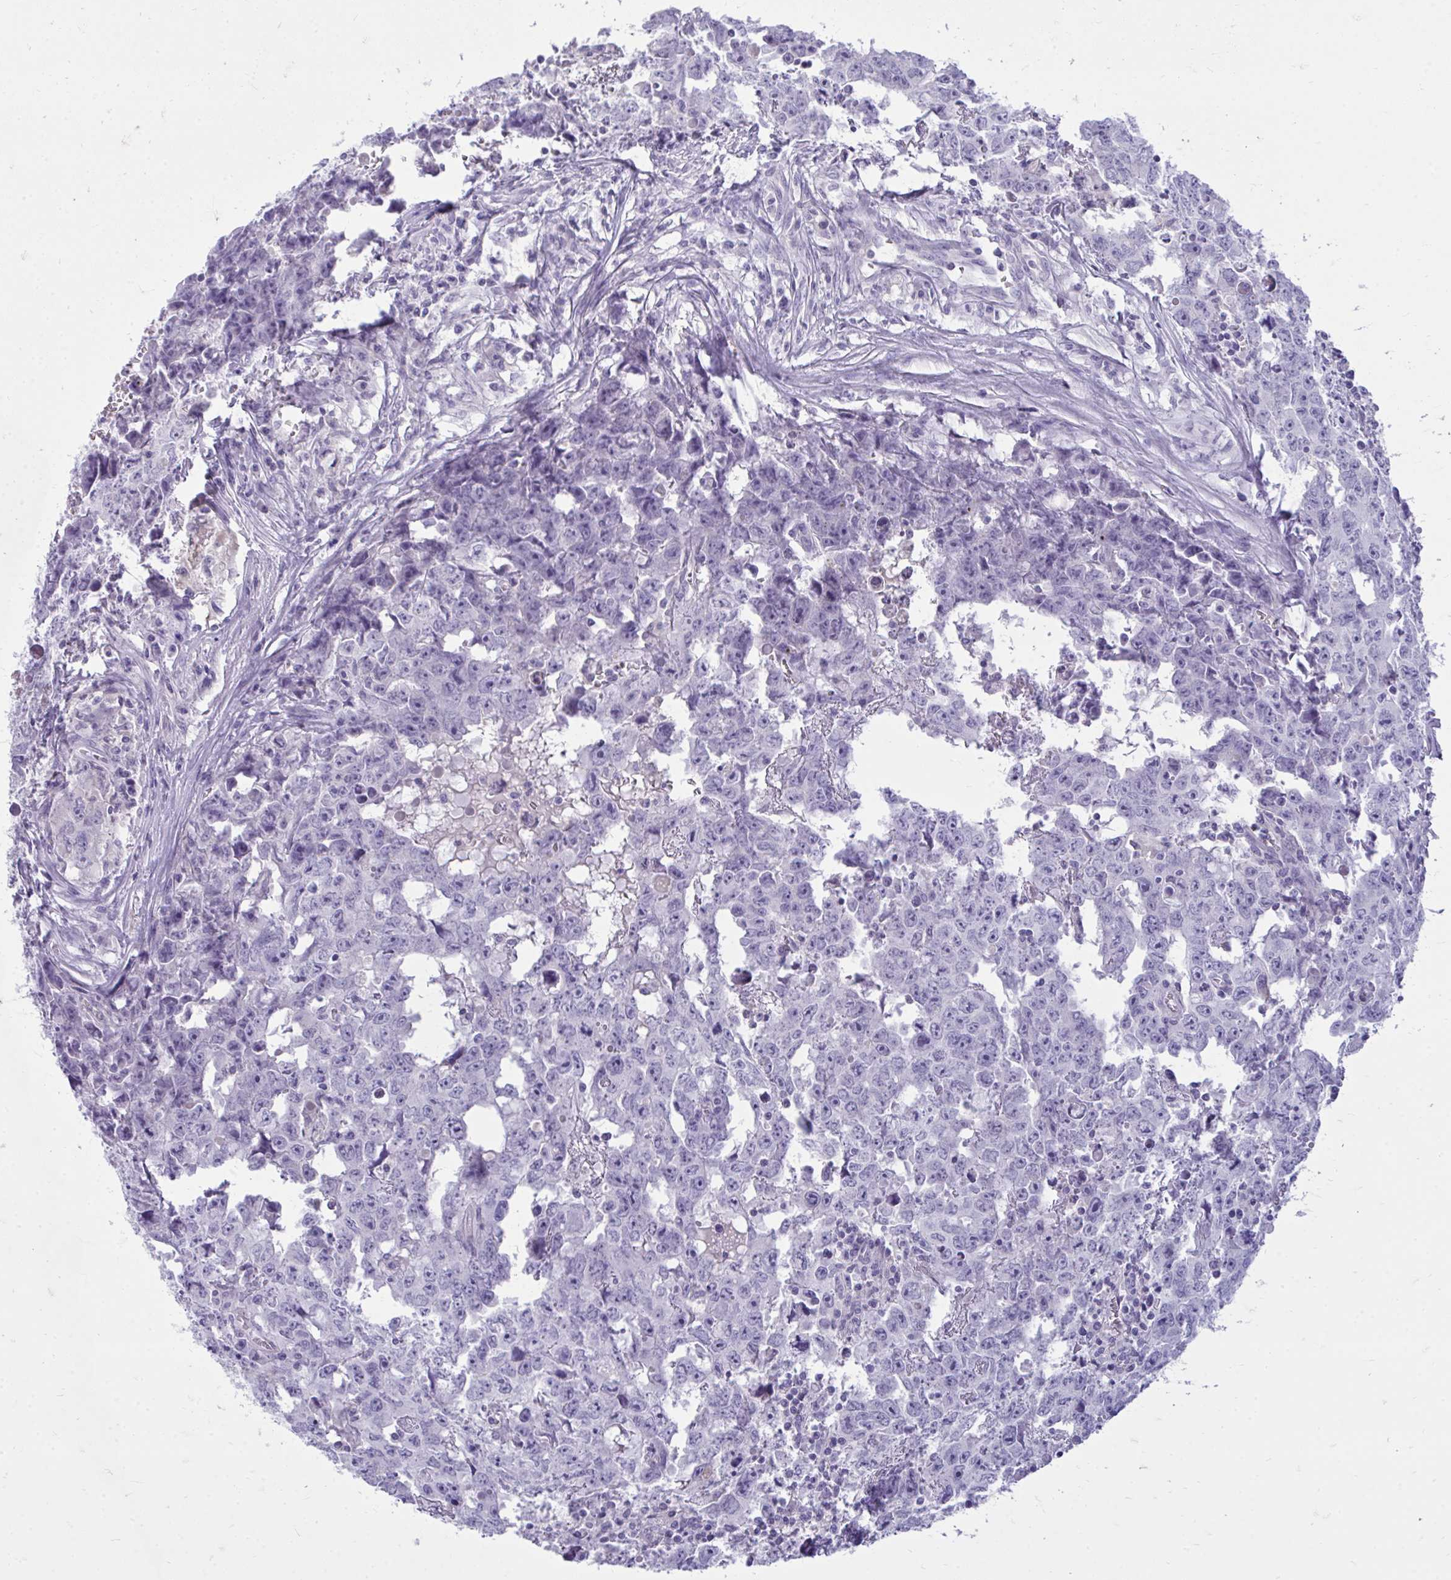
{"staining": {"intensity": "negative", "quantity": "none", "location": "none"}, "tissue": "testis cancer", "cell_type": "Tumor cells", "image_type": "cancer", "snomed": [{"axis": "morphology", "description": "Carcinoma, Embryonal, NOS"}, {"axis": "topography", "description": "Testis"}], "caption": "Testis cancer was stained to show a protein in brown. There is no significant expression in tumor cells.", "gene": "FABP3", "patient": {"sex": "male", "age": 22}}